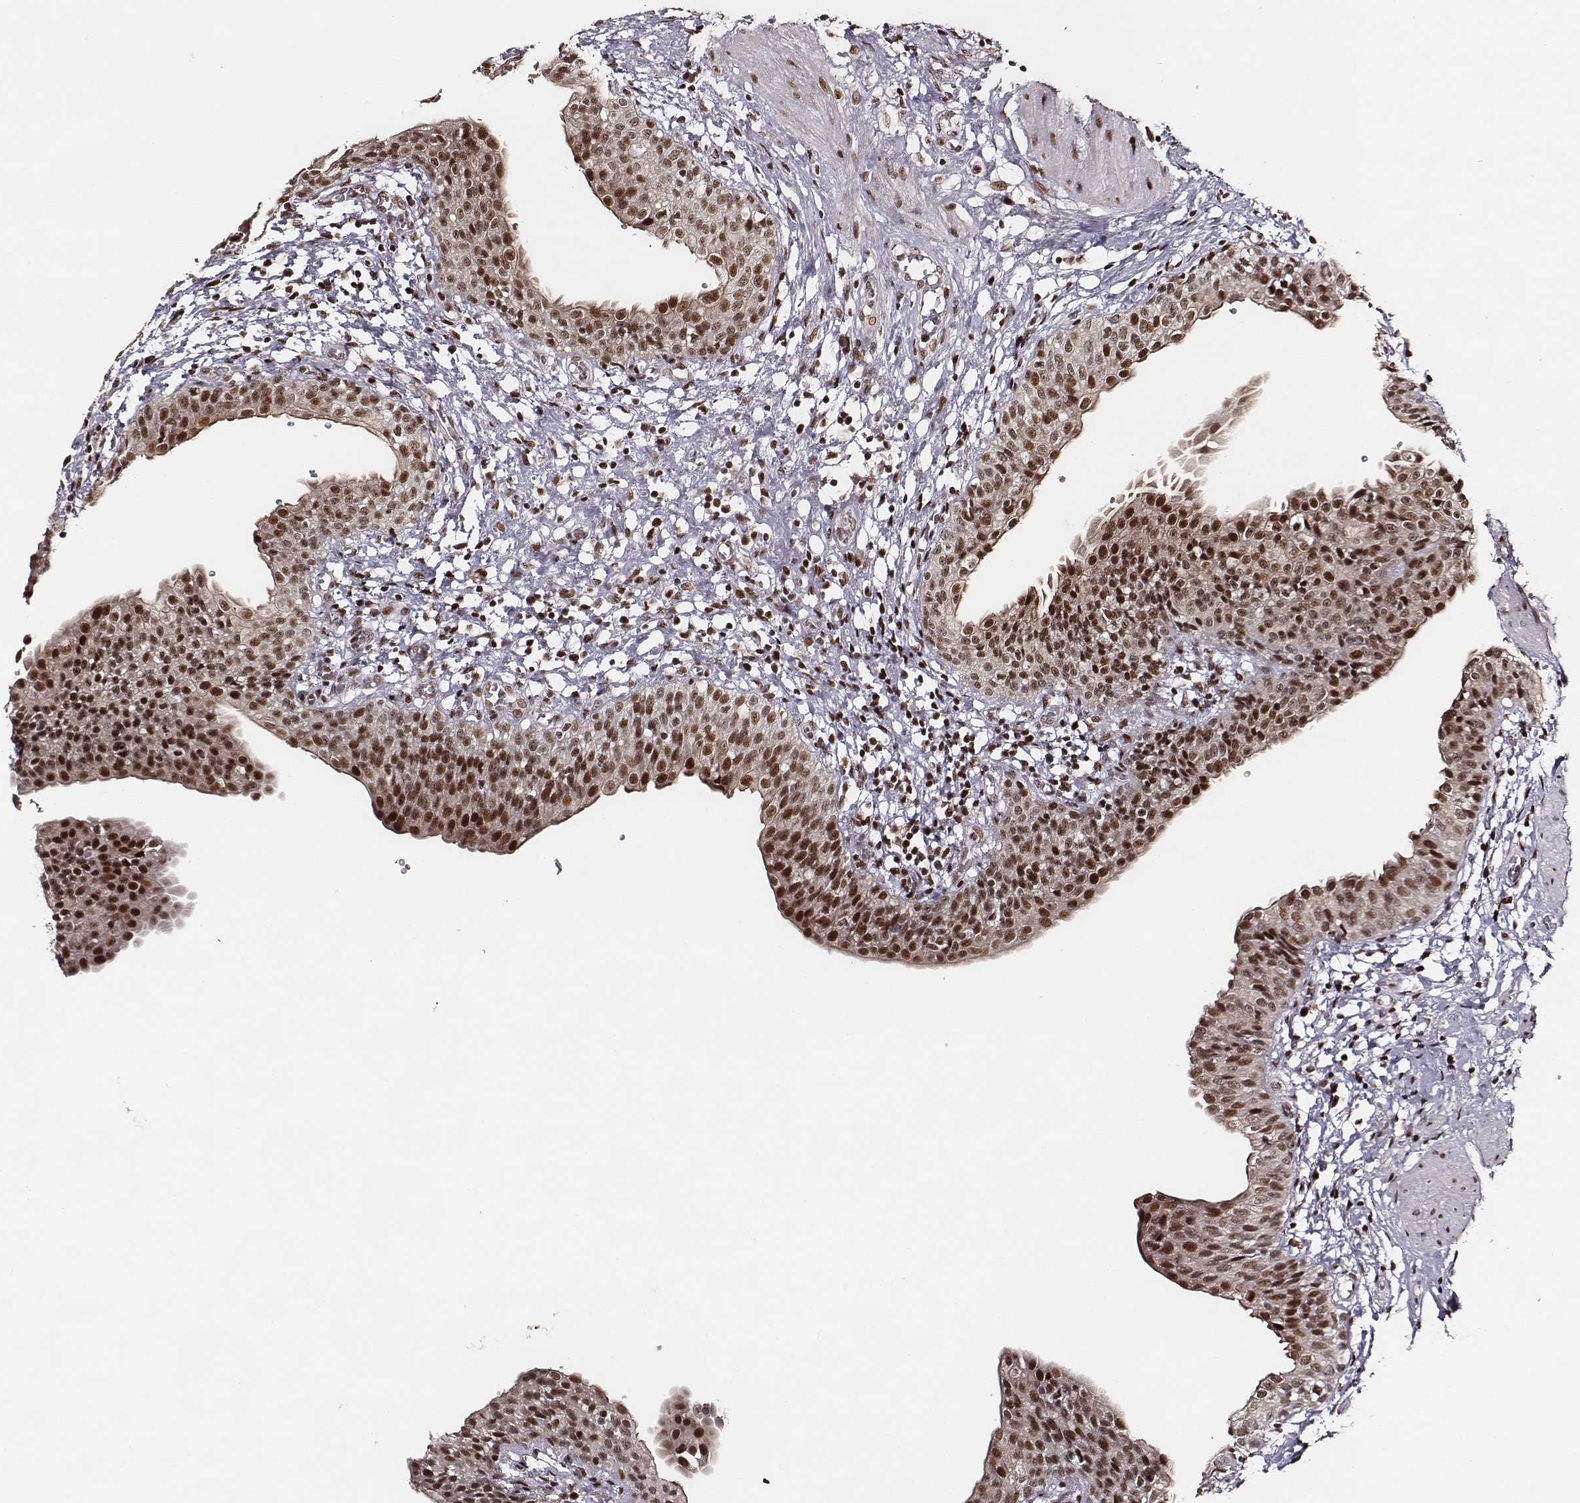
{"staining": {"intensity": "strong", "quantity": ">75%", "location": "nuclear"}, "tissue": "urinary bladder", "cell_type": "Urothelial cells", "image_type": "normal", "snomed": [{"axis": "morphology", "description": "Normal tissue, NOS"}, {"axis": "topography", "description": "Urinary bladder"}], "caption": "Urinary bladder stained with DAB (3,3'-diaminobenzidine) immunohistochemistry exhibits high levels of strong nuclear expression in approximately >75% of urothelial cells.", "gene": "PPARA", "patient": {"sex": "male", "age": 55}}